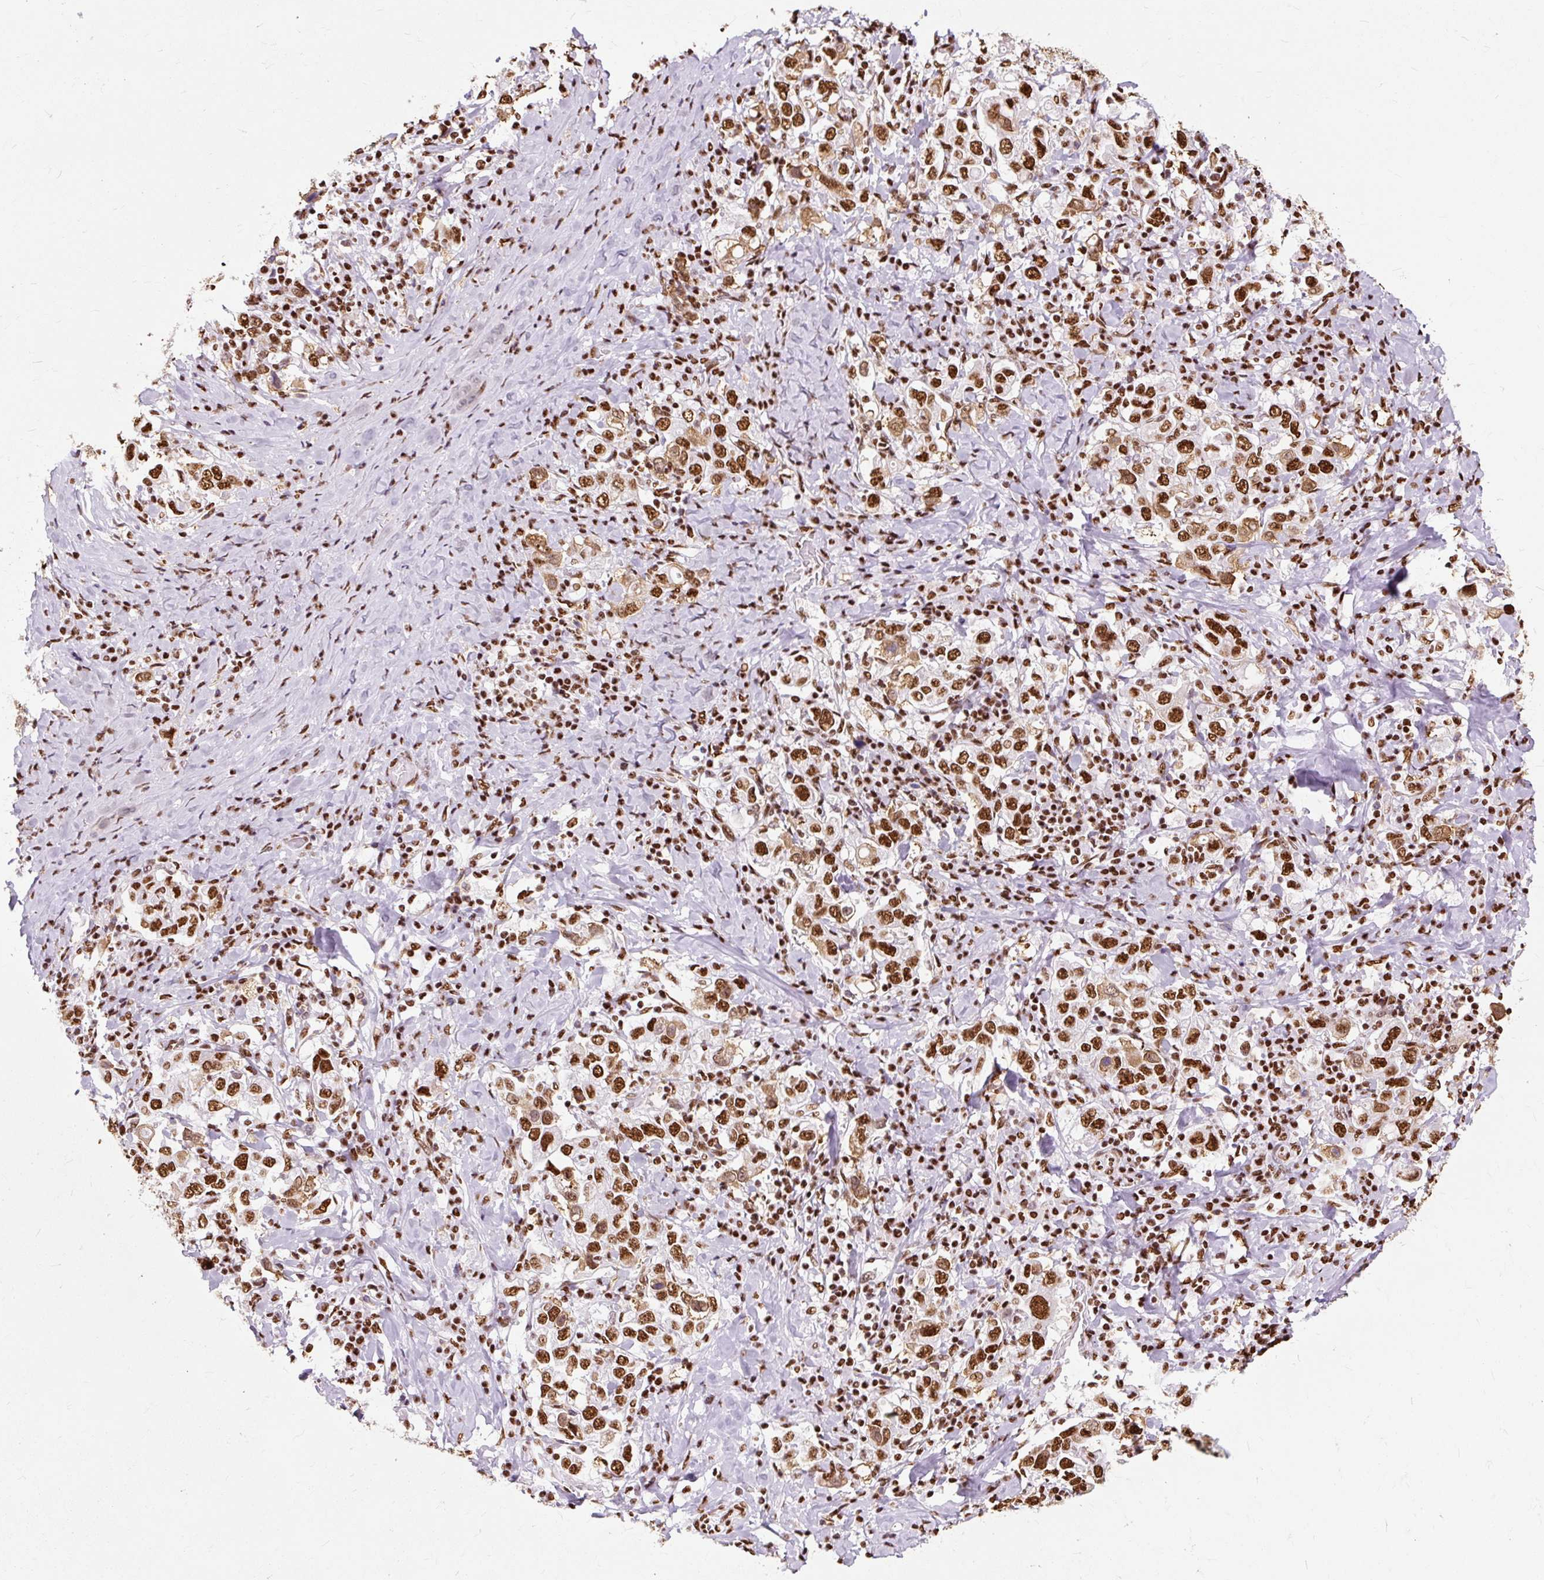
{"staining": {"intensity": "strong", "quantity": ">75%", "location": "nuclear"}, "tissue": "stomach cancer", "cell_type": "Tumor cells", "image_type": "cancer", "snomed": [{"axis": "morphology", "description": "Adenocarcinoma, NOS"}, {"axis": "topography", "description": "Stomach, upper"}], "caption": "This histopathology image demonstrates immunohistochemistry staining of stomach cancer, with high strong nuclear positivity in approximately >75% of tumor cells.", "gene": "XRCC6", "patient": {"sex": "male", "age": 62}}